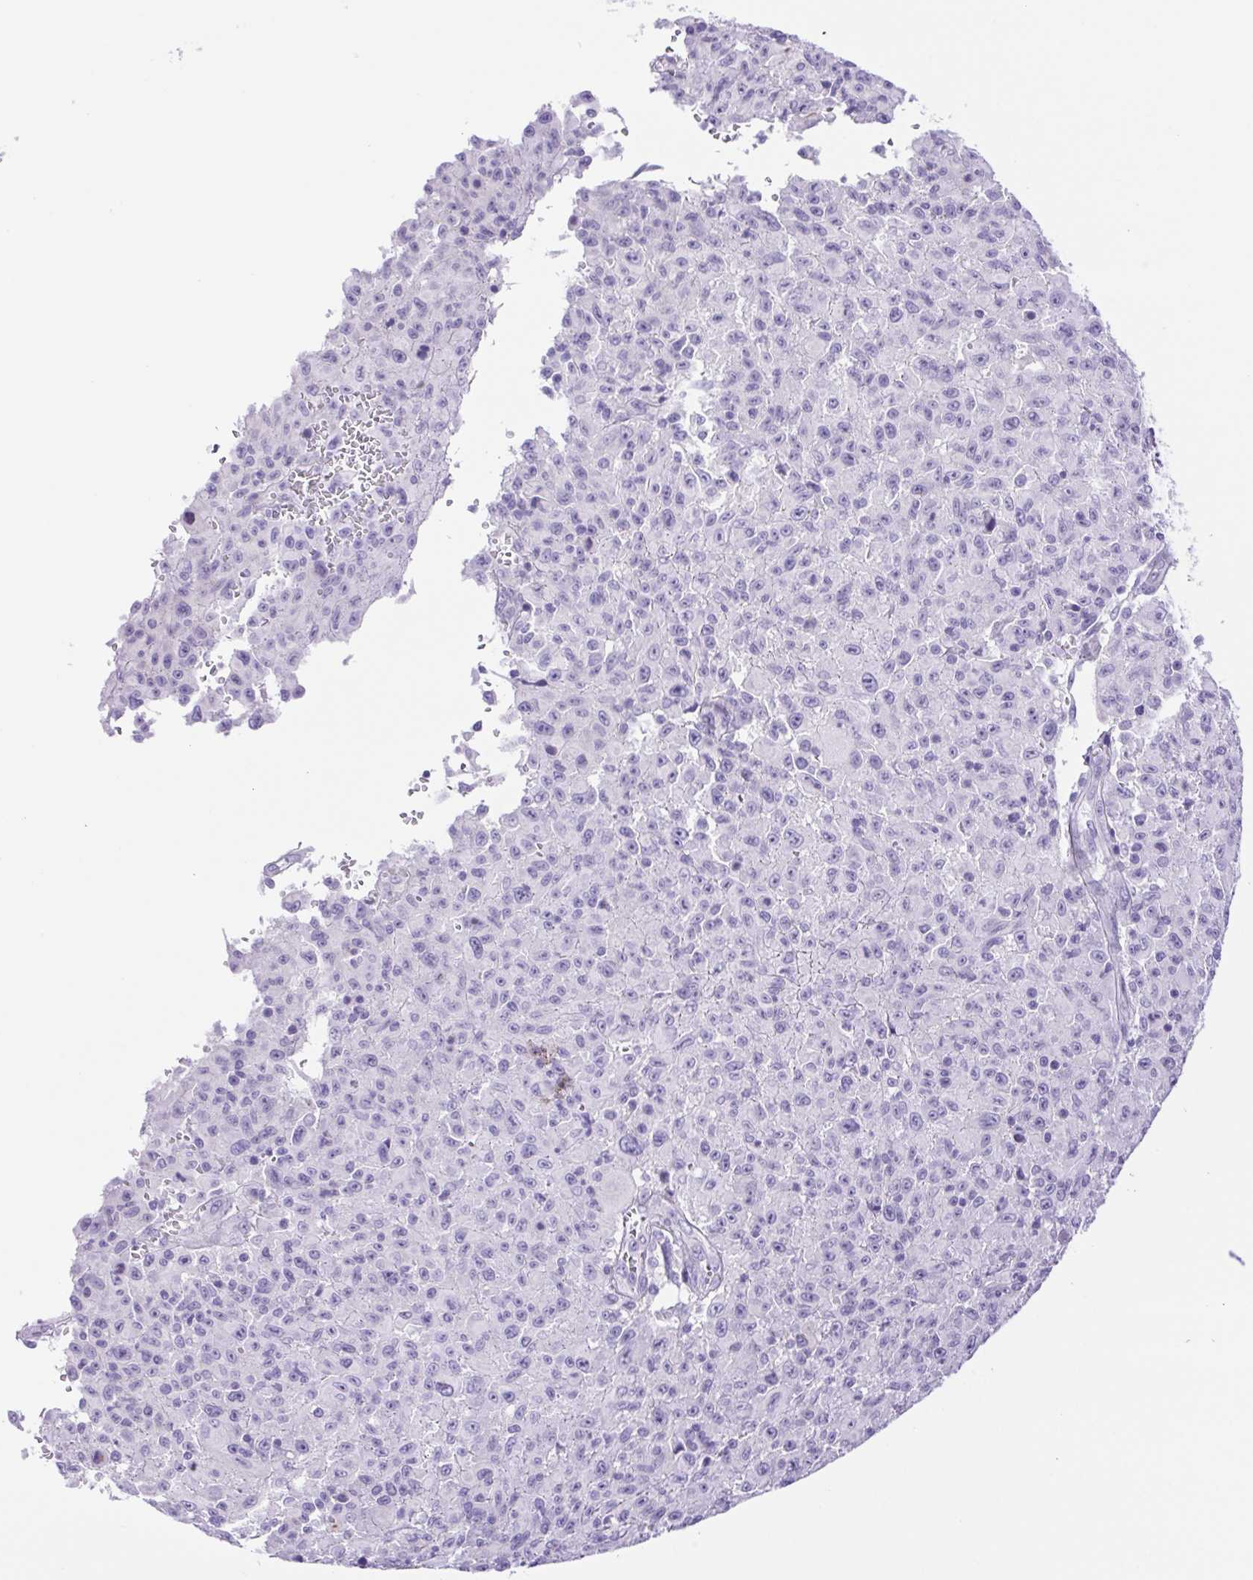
{"staining": {"intensity": "negative", "quantity": "none", "location": "none"}, "tissue": "melanoma", "cell_type": "Tumor cells", "image_type": "cancer", "snomed": [{"axis": "morphology", "description": "Malignant melanoma, NOS"}, {"axis": "topography", "description": "Skin"}], "caption": "Melanoma was stained to show a protein in brown. There is no significant expression in tumor cells.", "gene": "CDSN", "patient": {"sex": "male", "age": 46}}